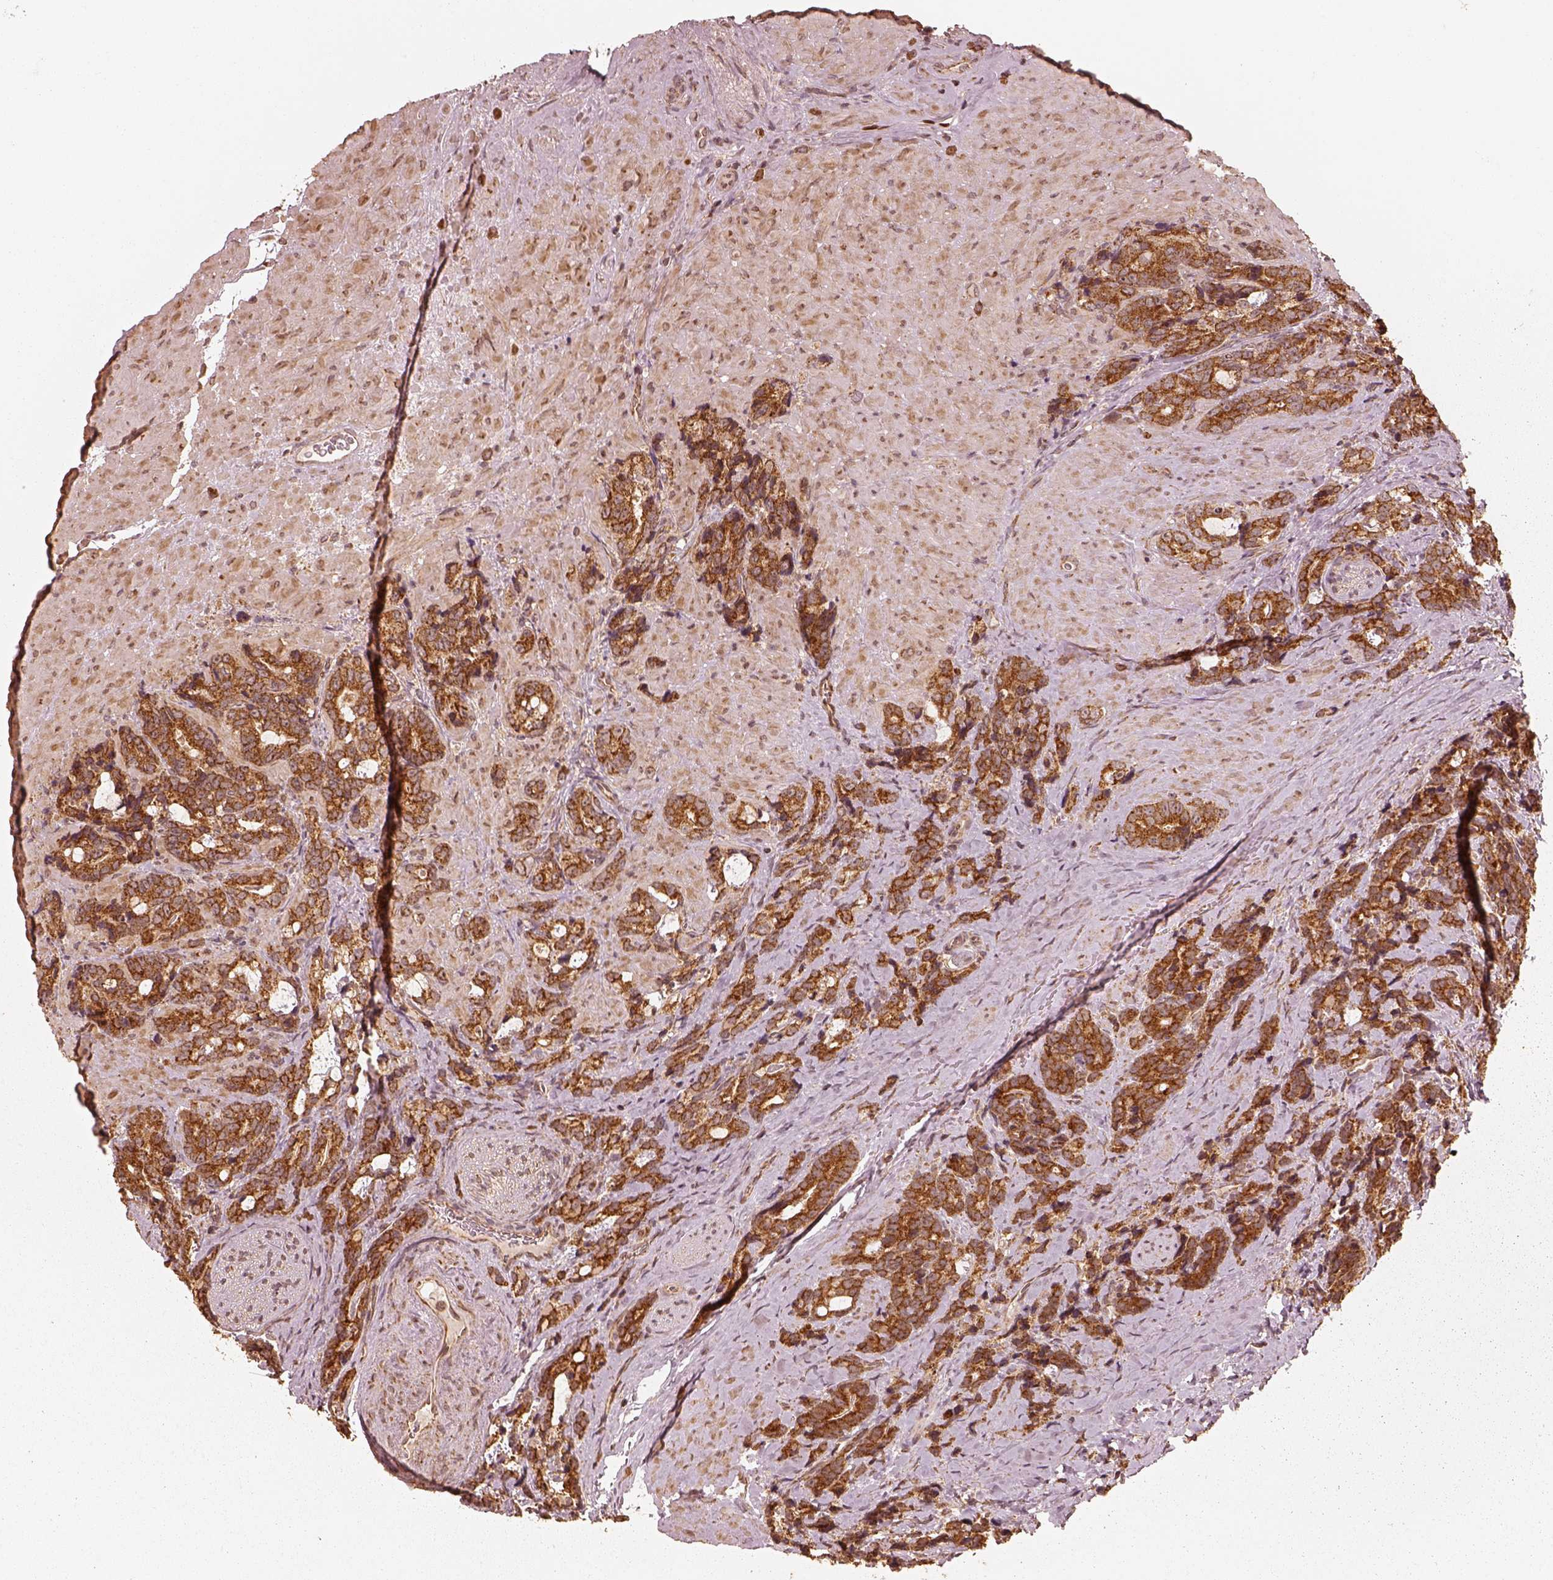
{"staining": {"intensity": "strong", "quantity": ">75%", "location": "cytoplasmic/membranous"}, "tissue": "prostate cancer", "cell_type": "Tumor cells", "image_type": "cancer", "snomed": [{"axis": "morphology", "description": "Adenocarcinoma, High grade"}, {"axis": "topography", "description": "Prostate"}], "caption": "Protein analysis of prostate cancer tissue reveals strong cytoplasmic/membranous expression in about >75% of tumor cells.", "gene": "DNAJC25", "patient": {"sex": "male", "age": 74}}